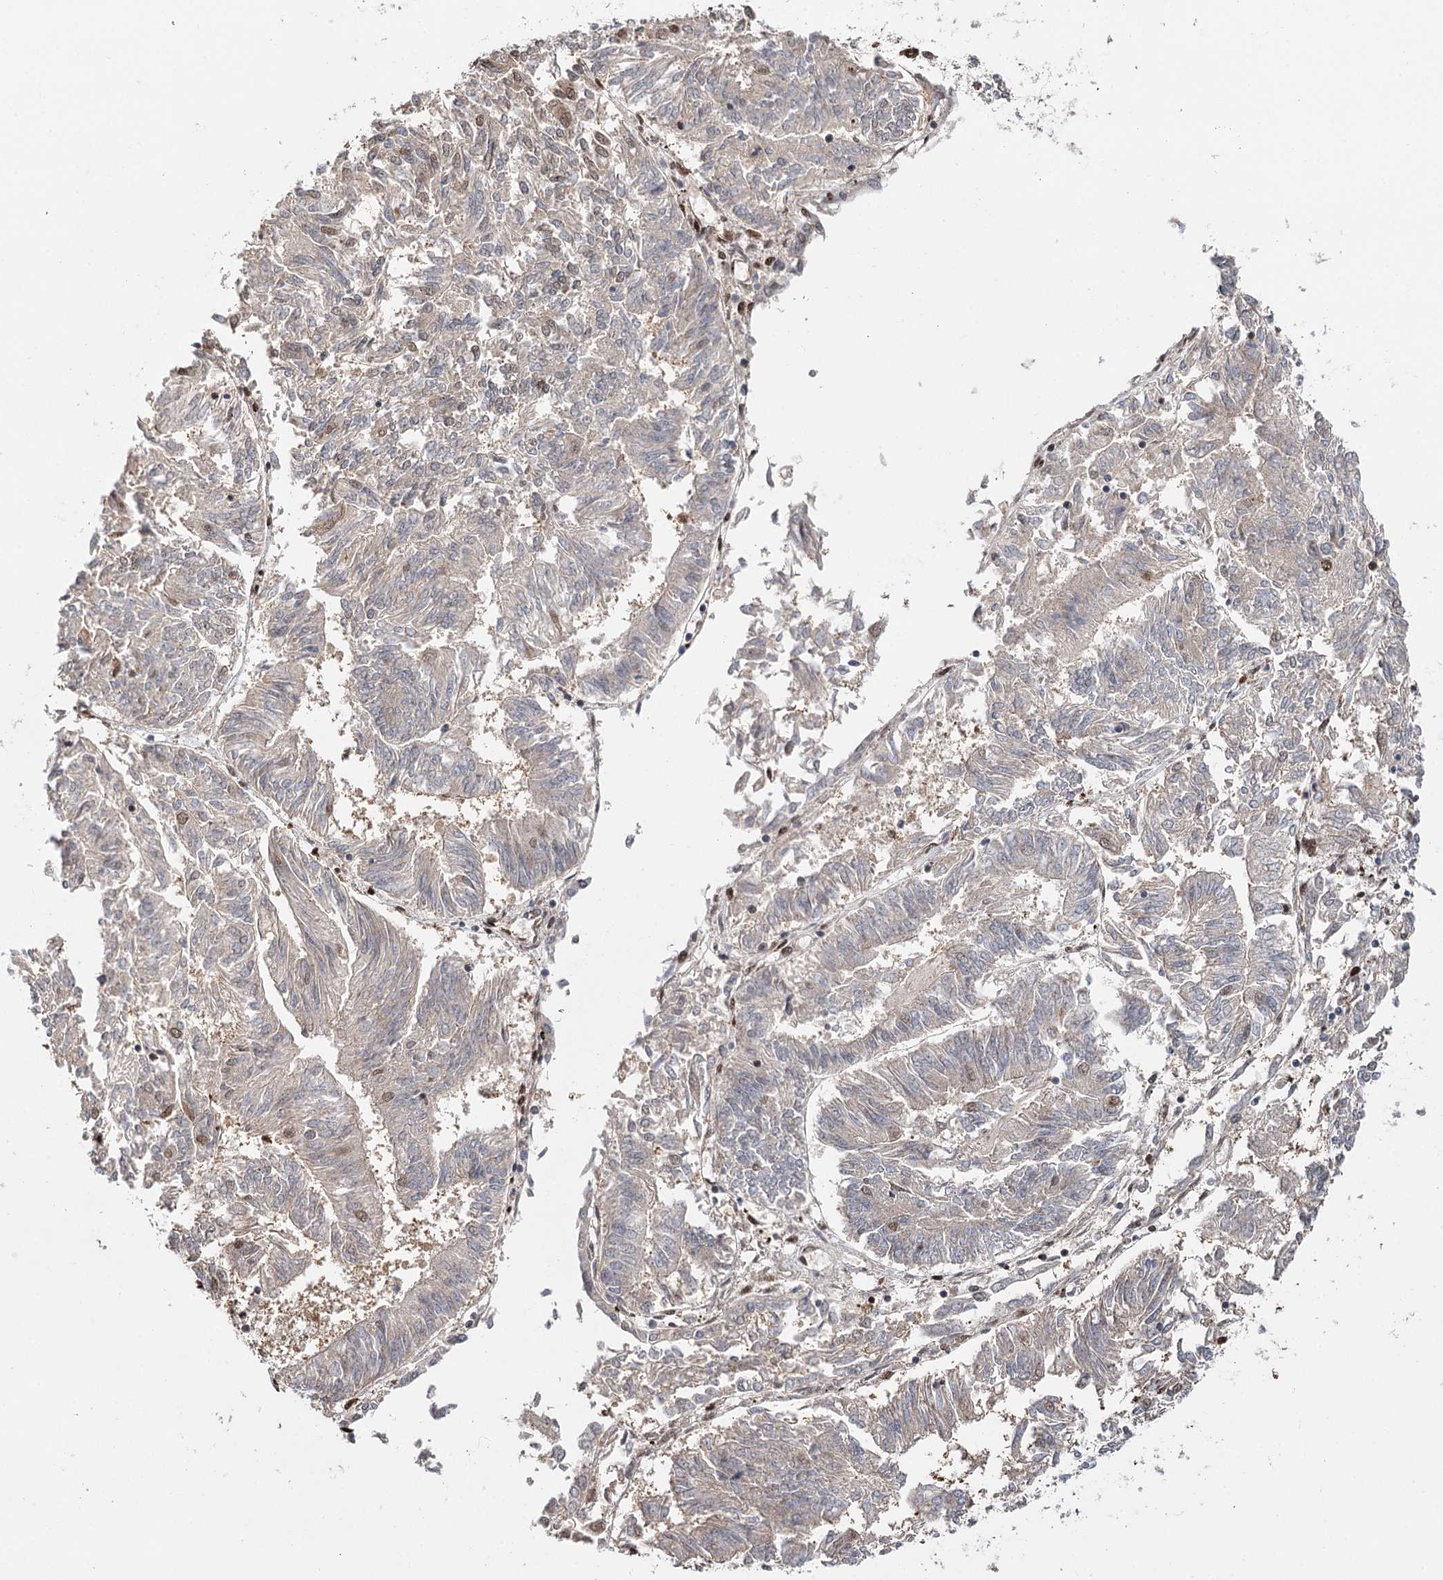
{"staining": {"intensity": "moderate", "quantity": "<25%", "location": "nuclear"}, "tissue": "endometrial cancer", "cell_type": "Tumor cells", "image_type": "cancer", "snomed": [{"axis": "morphology", "description": "Adenocarcinoma, NOS"}, {"axis": "topography", "description": "Endometrium"}], "caption": "Endometrial cancer (adenocarcinoma) stained with immunohistochemistry exhibits moderate nuclear positivity in approximately <25% of tumor cells. (Brightfield microscopy of DAB IHC at high magnification).", "gene": "RPS27A", "patient": {"sex": "female", "age": 58}}